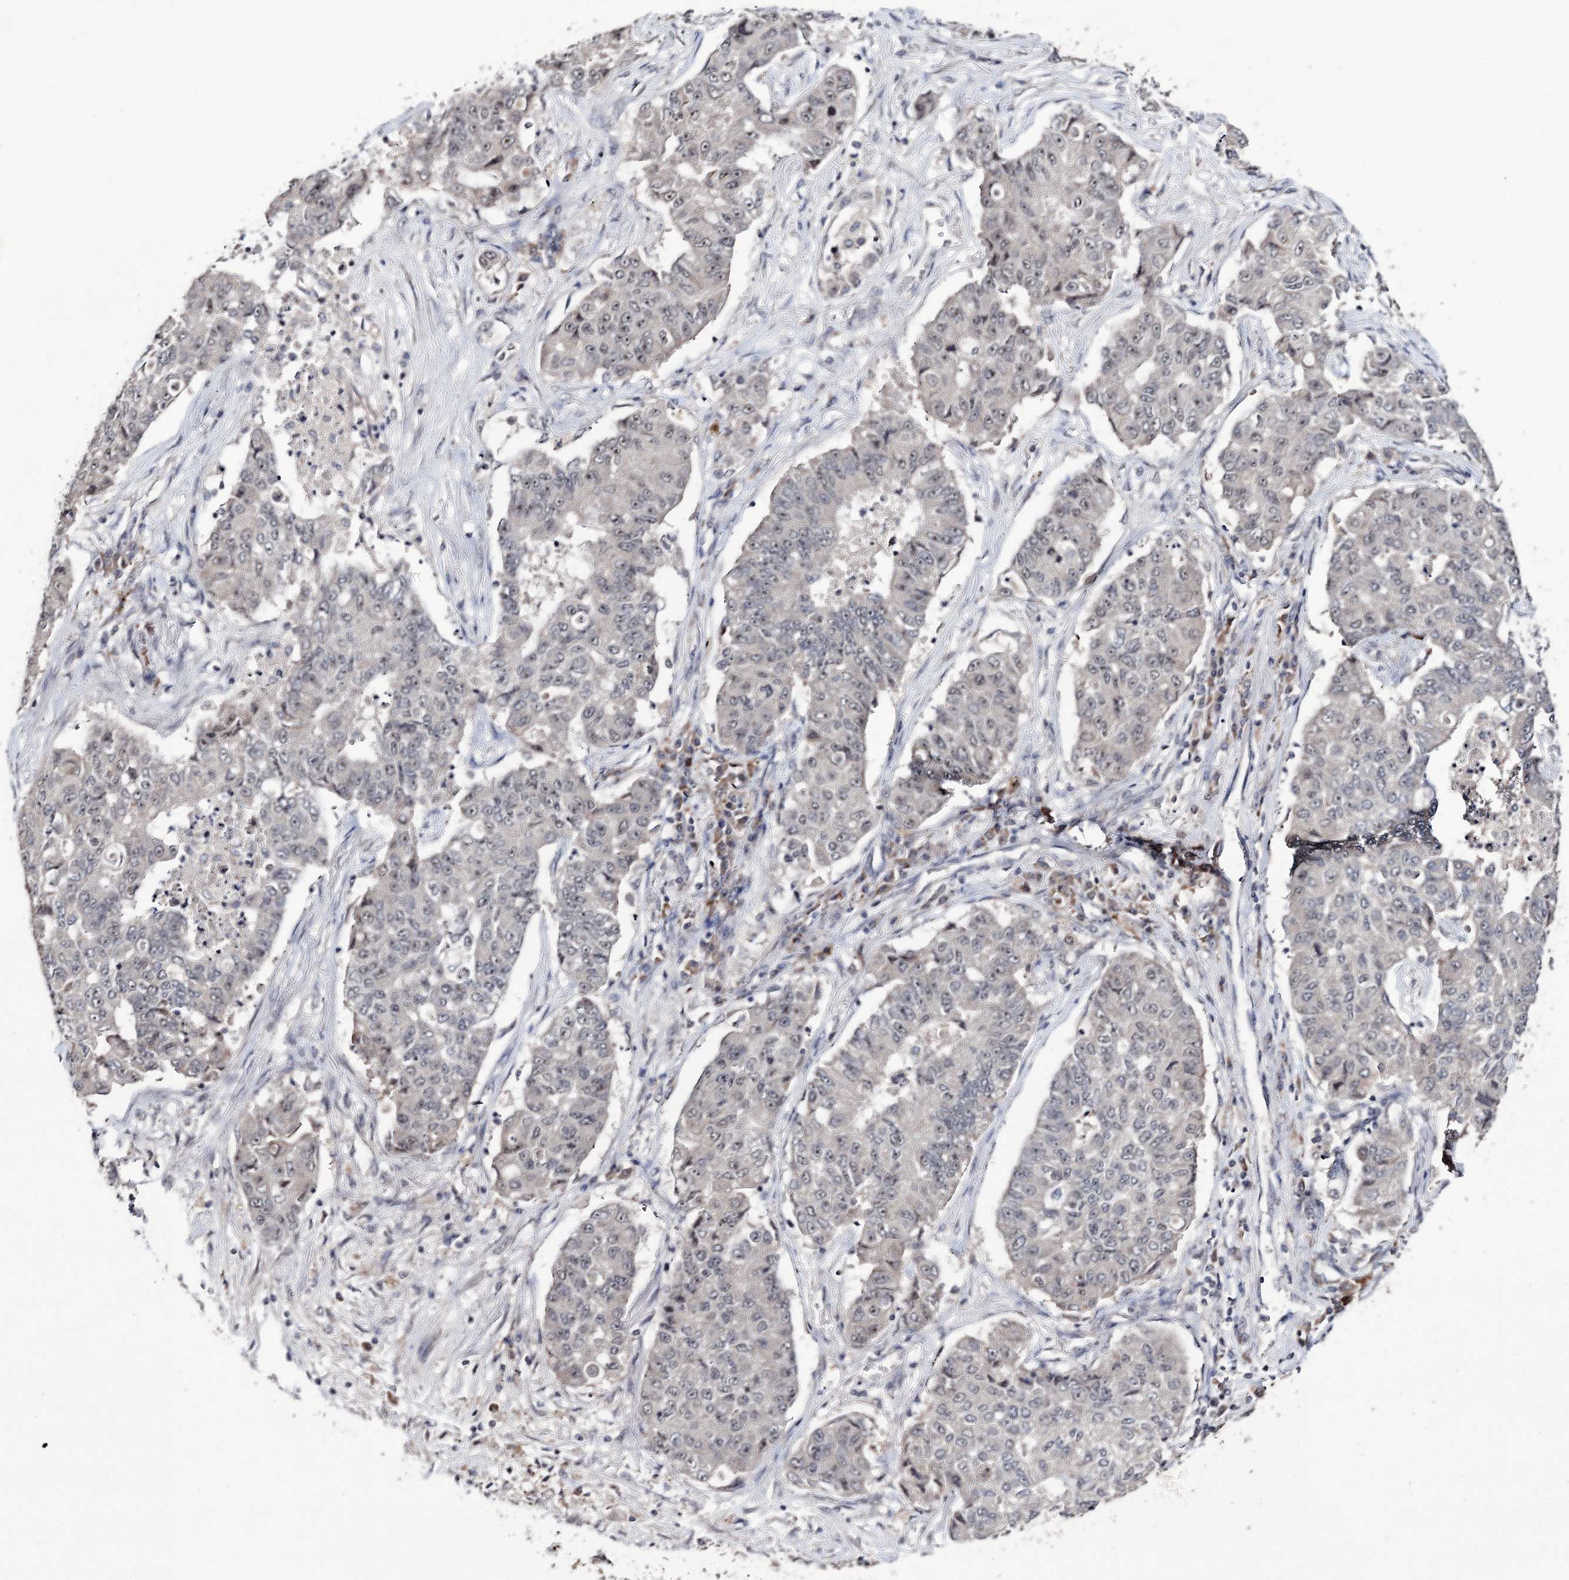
{"staining": {"intensity": "negative", "quantity": "none", "location": "none"}, "tissue": "lung cancer", "cell_type": "Tumor cells", "image_type": "cancer", "snomed": [{"axis": "morphology", "description": "Squamous cell carcinoma, NOS"}, {"axis": "topography", "description": "Lung"}], "caption": "Tumor cells are negative for brown protein staining in lung cancer.", "gene": "VGLL4", "patient": {"sex": "male", "age": 74}}